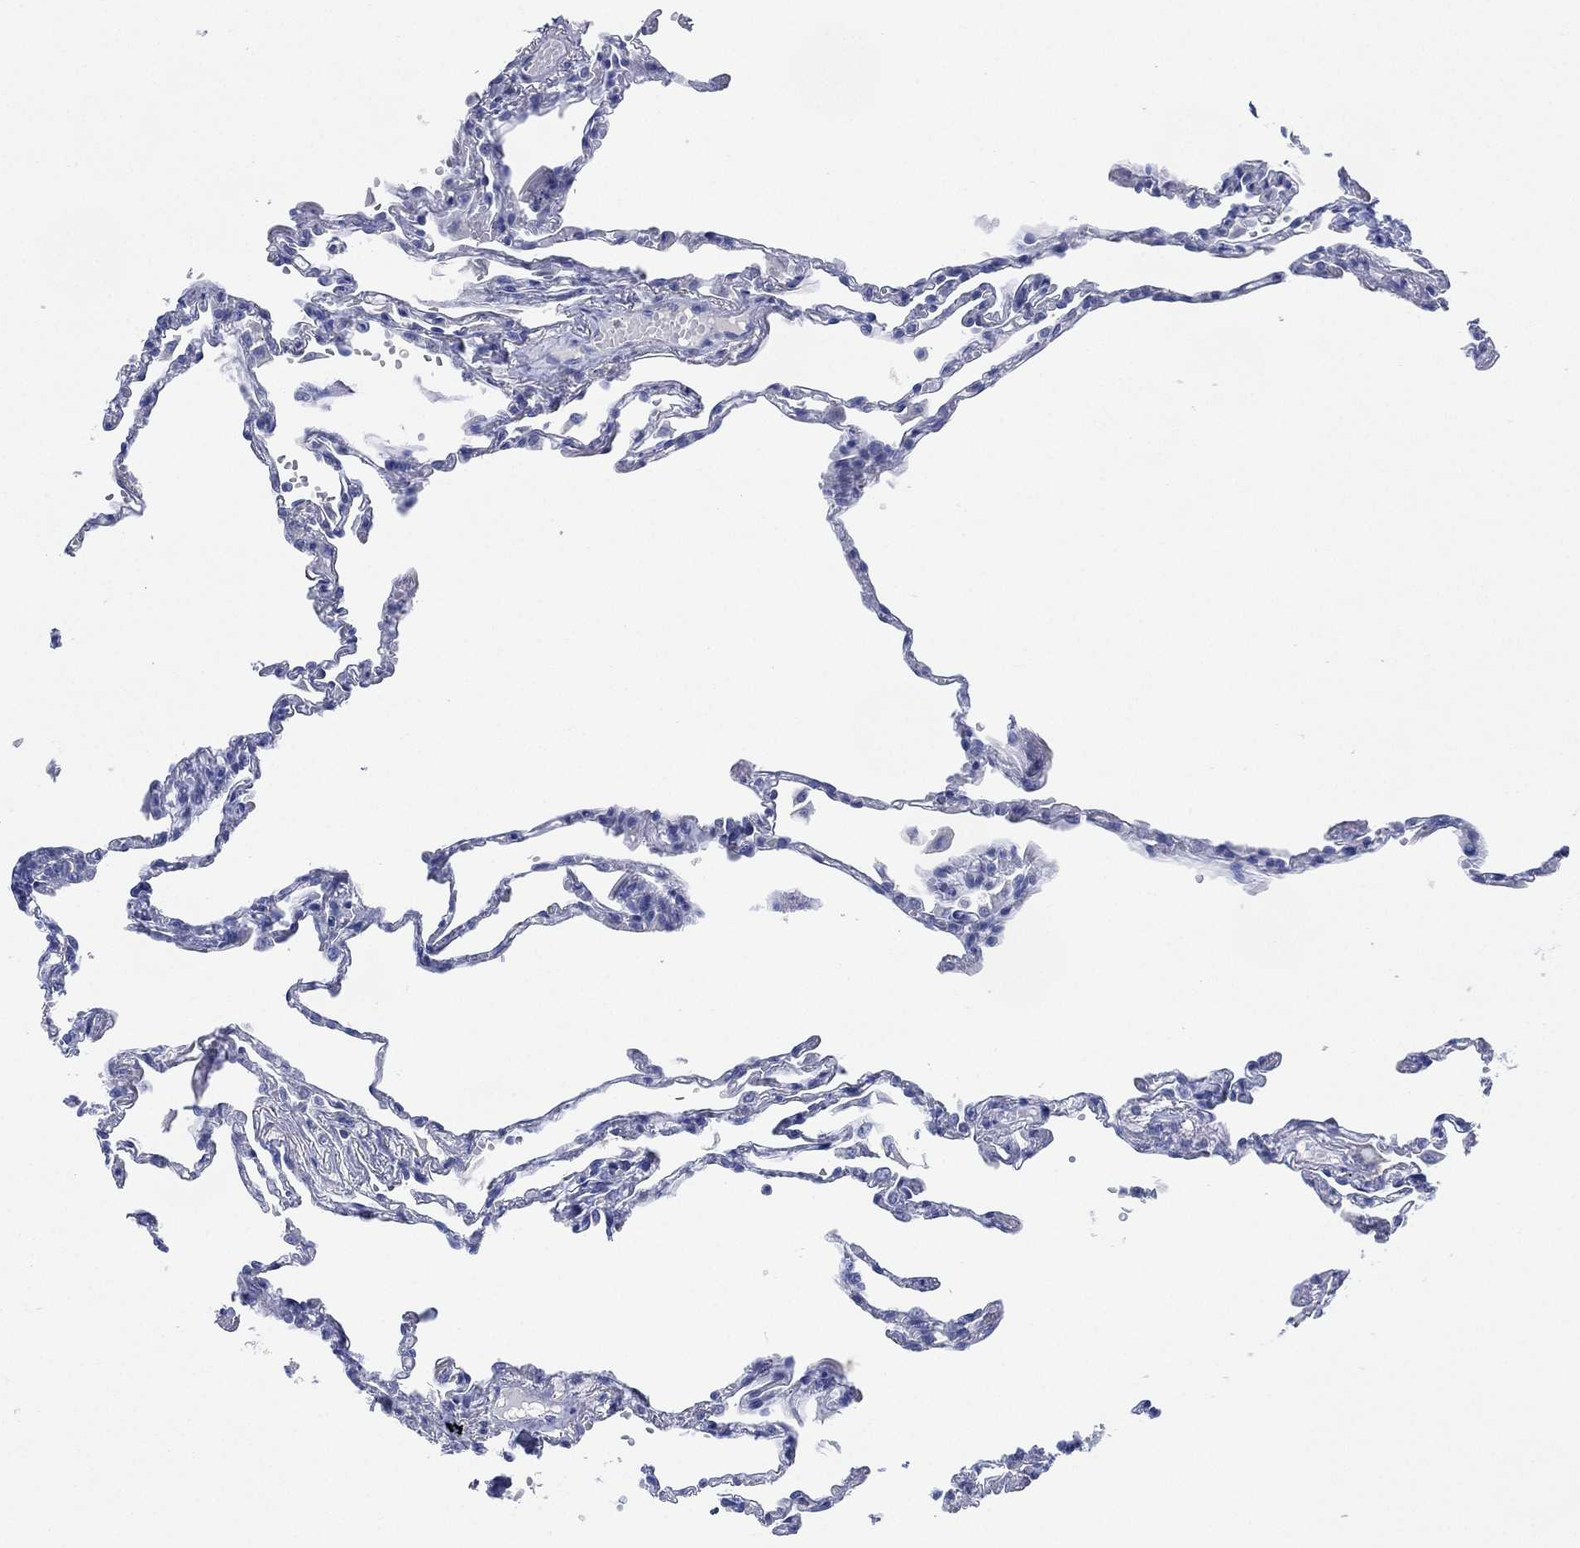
{"staining": {"intensity": "negative", "quantity": "none", "location": "none"}, "tissue": "lung", "cell_type": "Alveolar cells", "image_type": "normal", "snomed": [{"axis": "morphology", "description": "Normal tissue, NOS"}, {"axis": "topography", "description": "Lung"}], "caption": "IHC image of normal lung stained for a protein (brown), which exhibits no positivity in alveolar cells.", "gene": "ADAD2", "patient": {"sex": "male", "age": 78}}